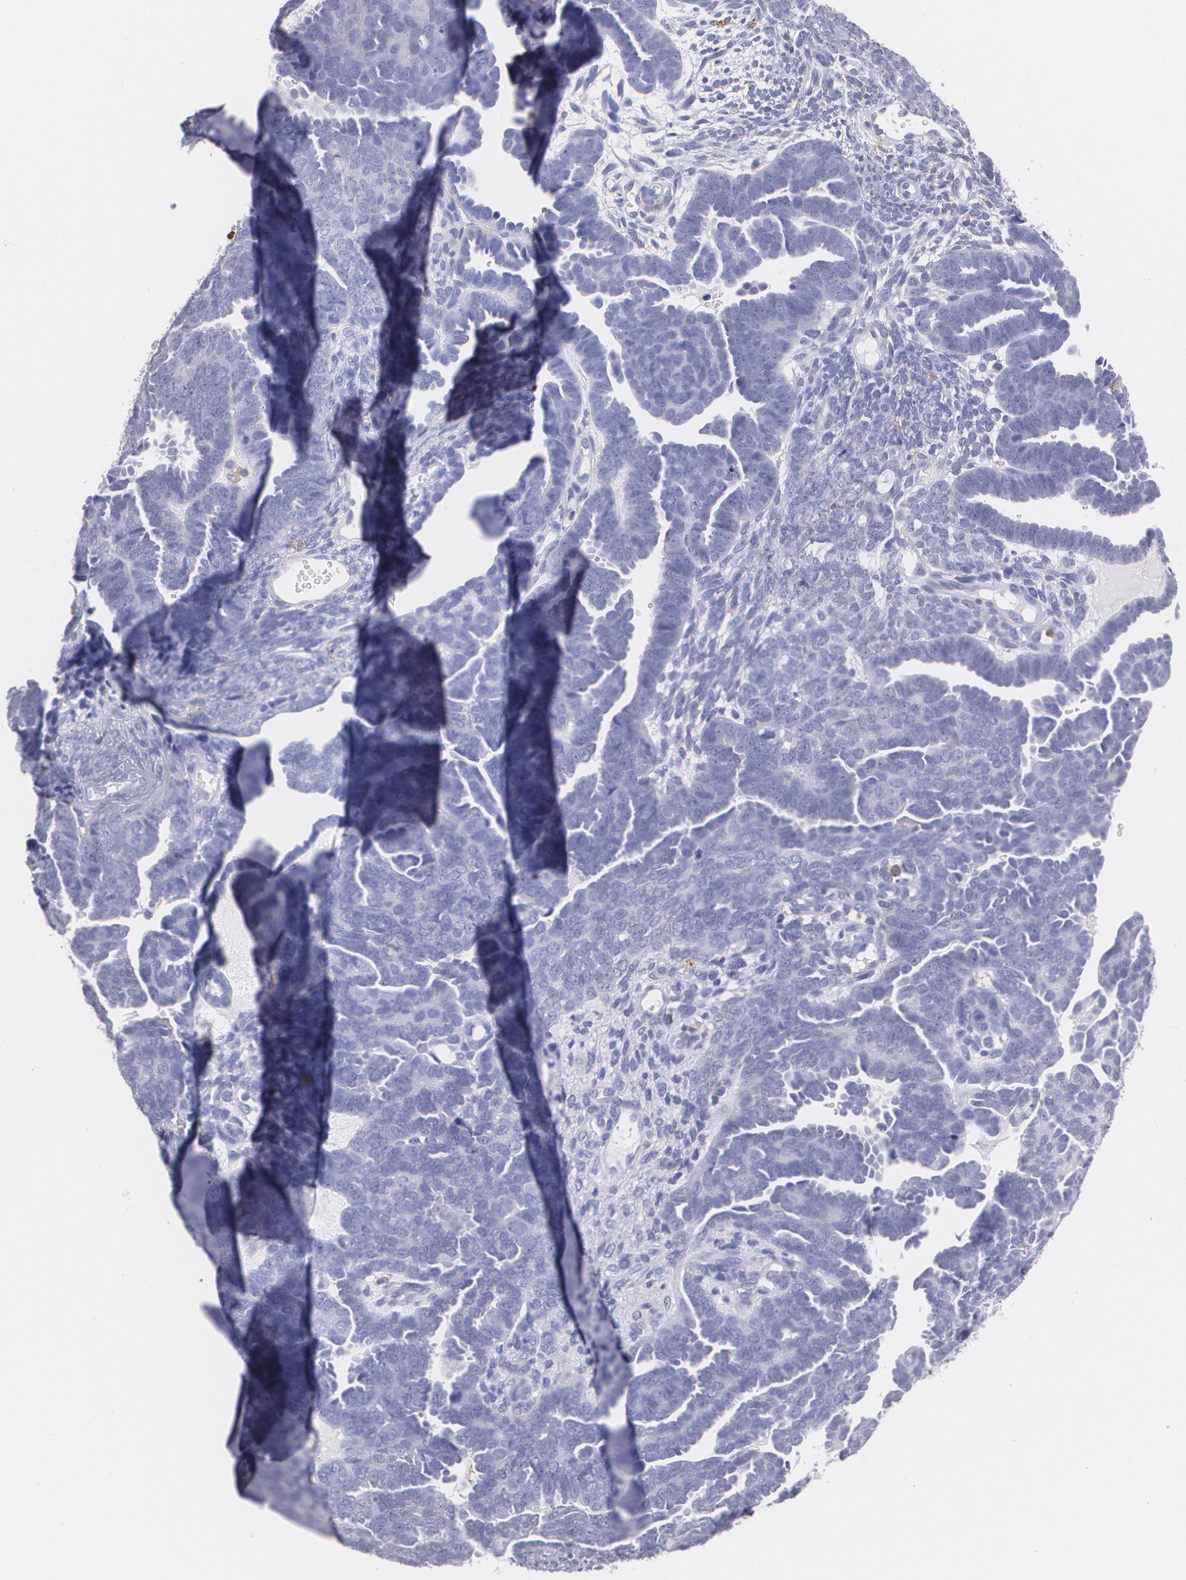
{"staining": {"intensity": "negative", "quantity": "none", "location": "none"}, "tissue": "endometrial cancer", "cell_type": "Tumor cells", "image_type": "cancer", "snomed": [{"axis": "morphology", "description": "Neoplasm, malignant, NOS"}, {"axis": "topography", "description": "Endometrium"}], "caption": "This is an immunohistochemistry micrograph of malignant neoplasm (endometrial). There is no staining in tumor cells.", "gene": "PTPRC", "patient": {"sex": "female", "age": 74}}